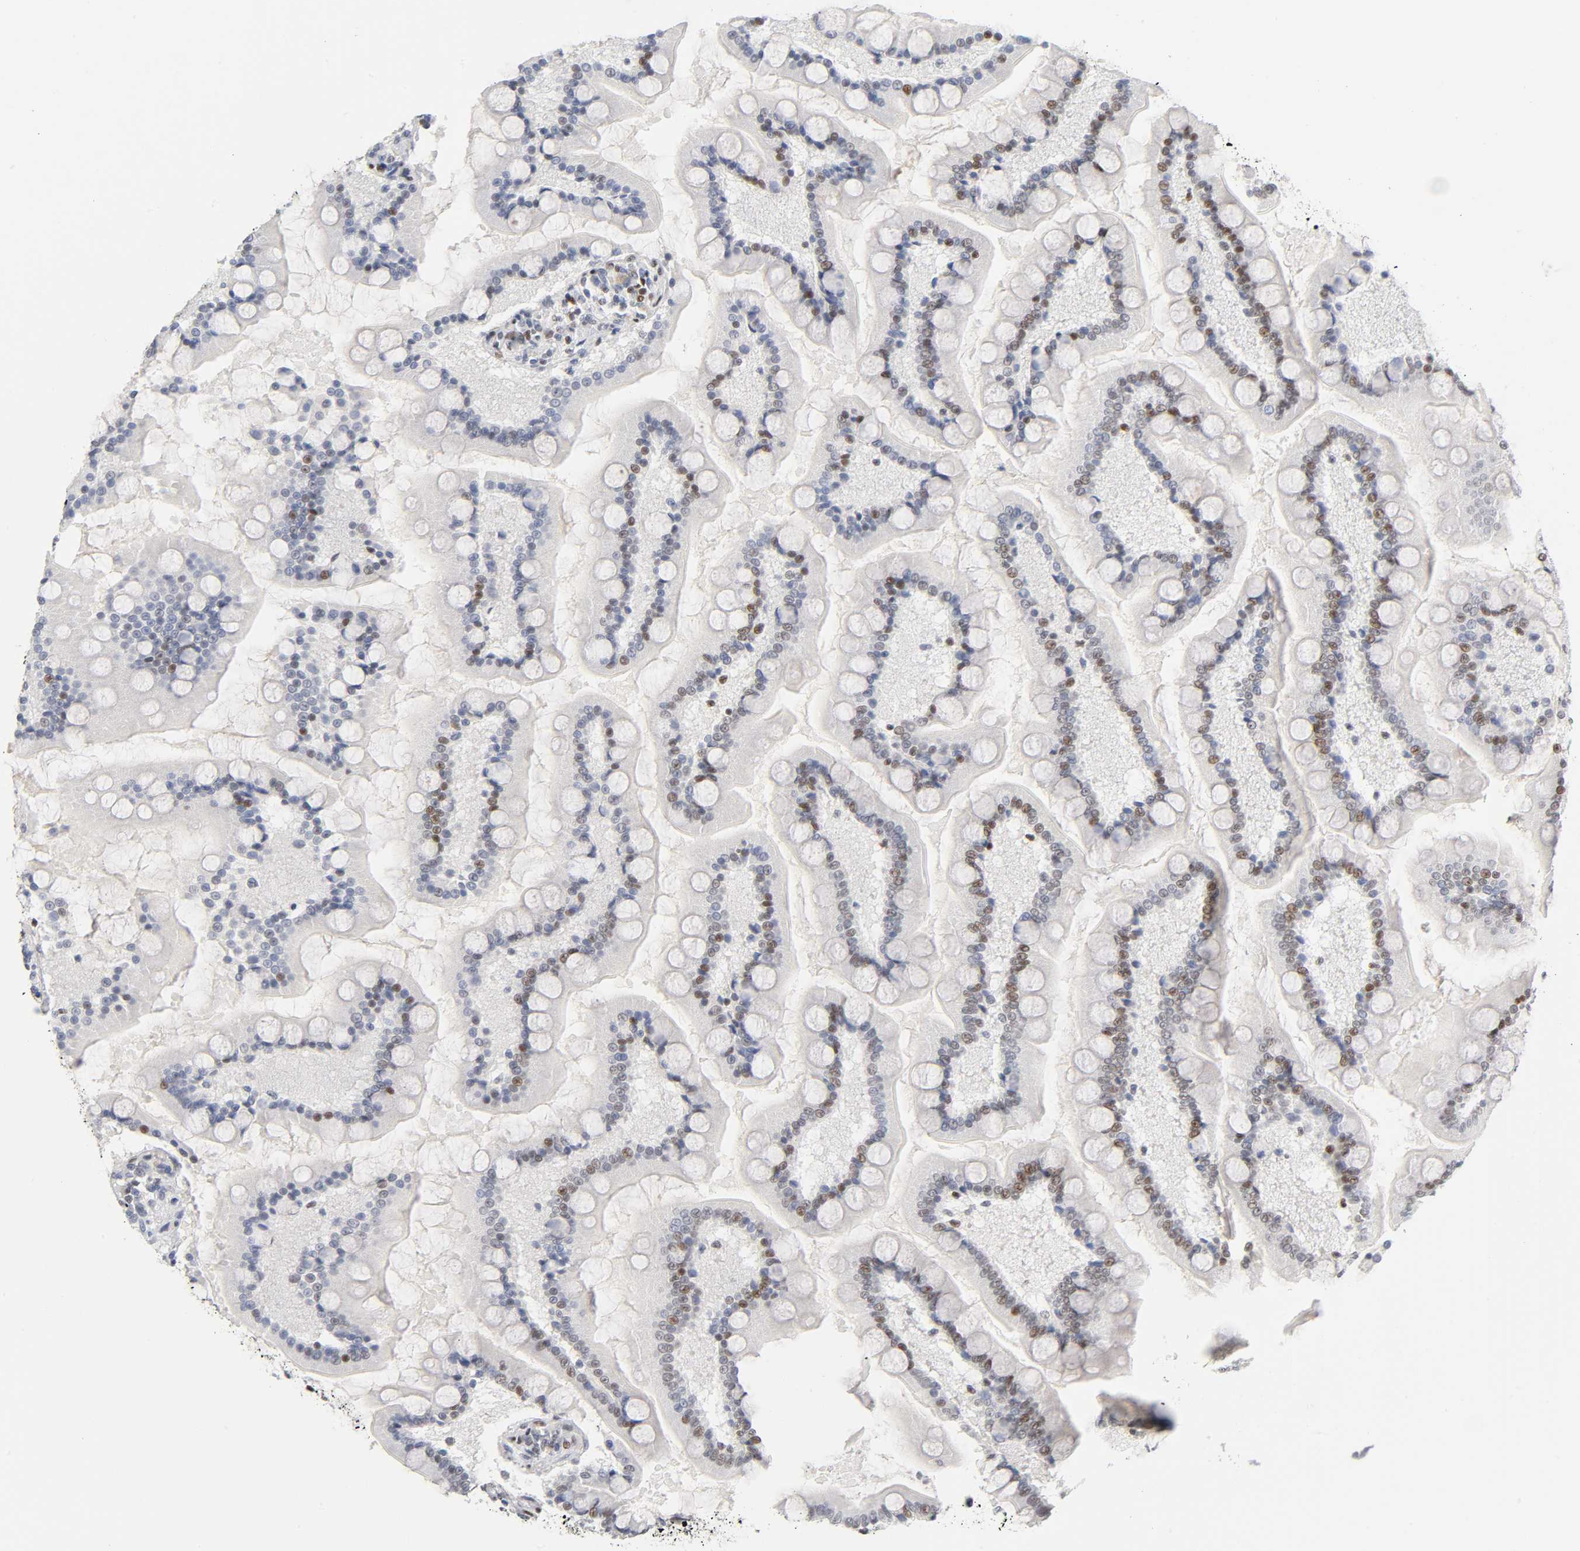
{"staining": {"intensity": "weak", "quantity": "25%-75%", "location": "nuclear"}, "tissue": "small intestine", "cell_type": "Glandular cells", "image_type": "normal", "snomed": [{"axis": "morphology", "description": "Normal tissue, NOS"}, {"axis": "topography", "description": "Small intestine"}], "caption": "Protein positivity by immunohistochemistry exhibits weak nuclear expression in about 25%-75% of glandular cells in benign small intestine. Nuclei are stained in blue.", "gene": "SP3", "patient": {"sex": "male", "age": 41}}